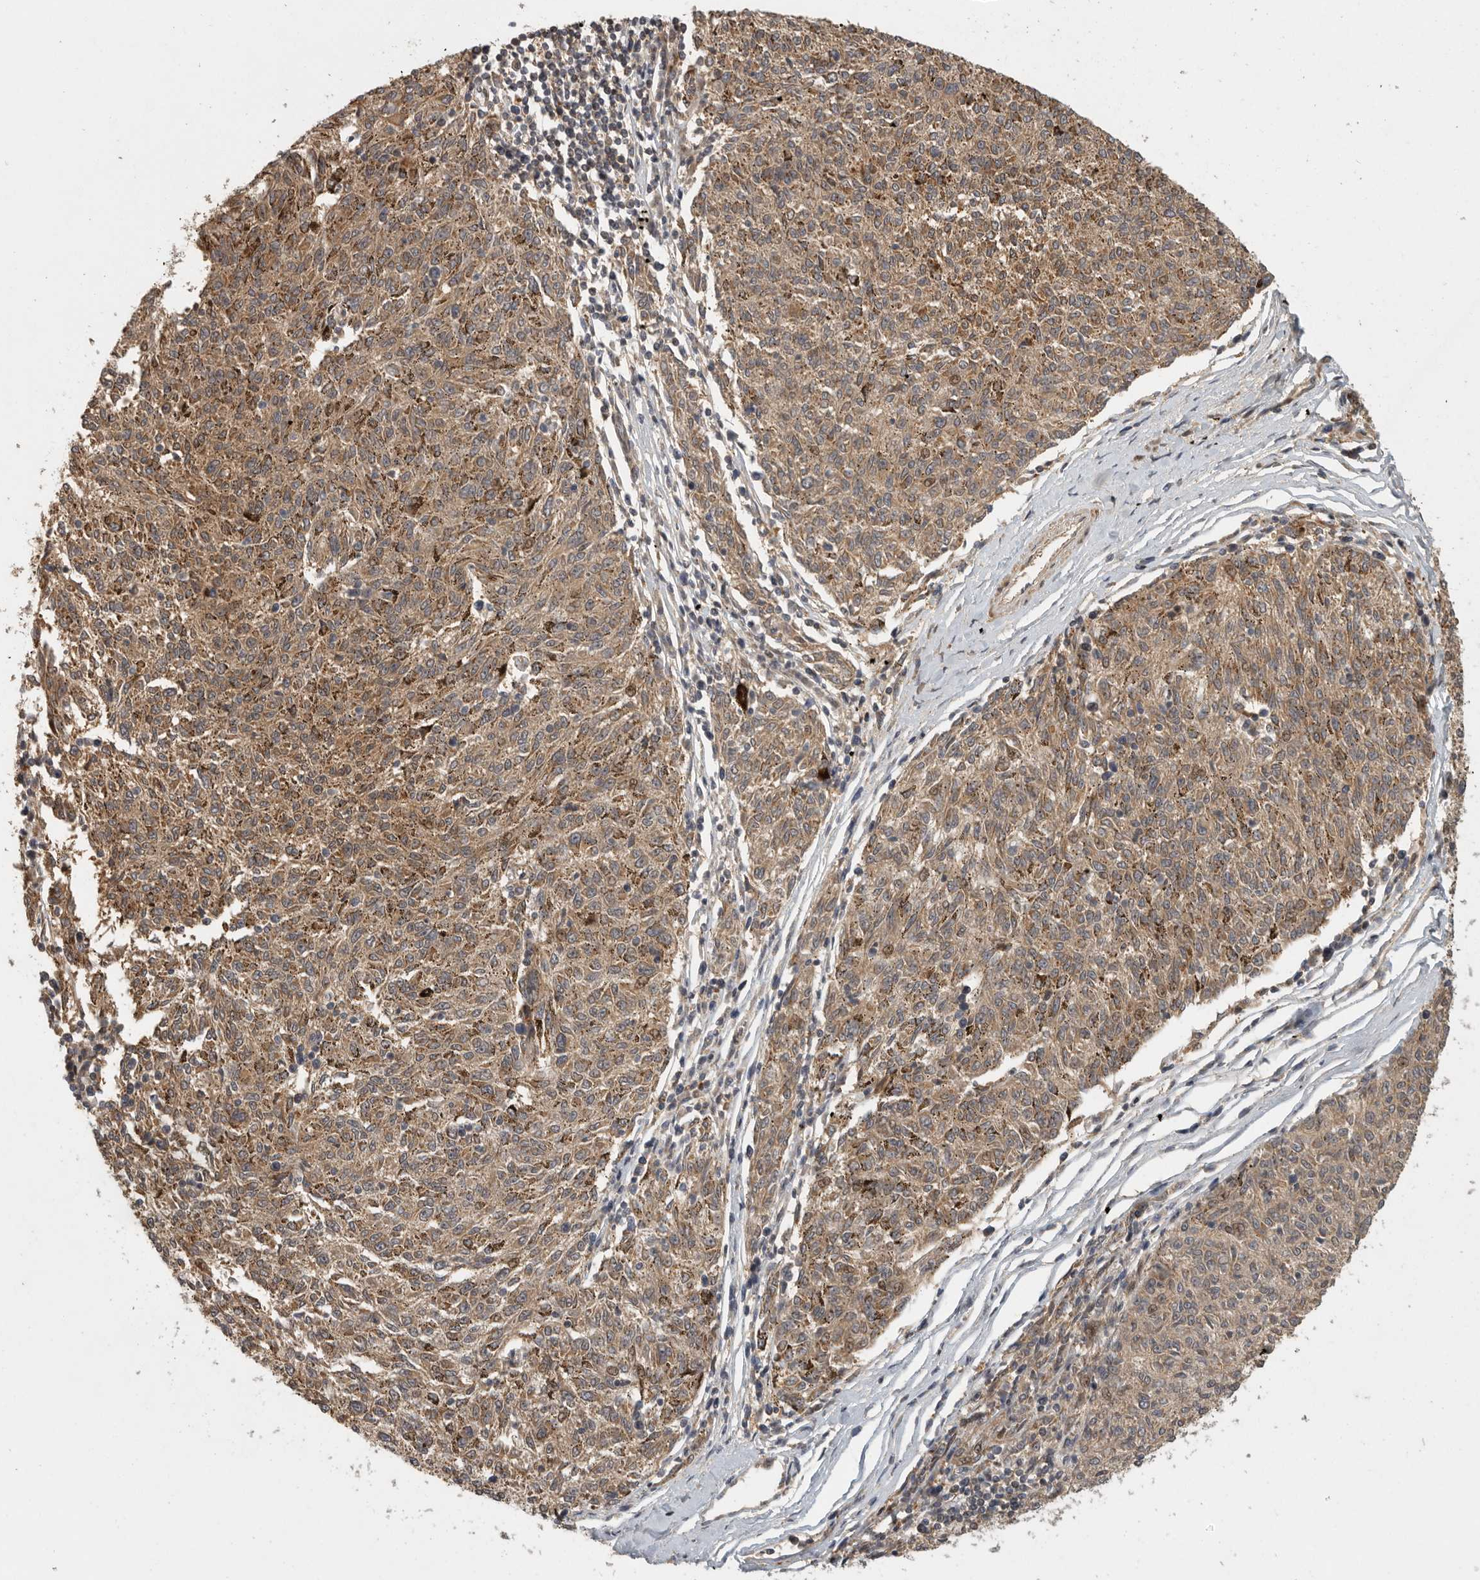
{"staining": {"intensity": "moderate", "quantity": ">75%", "location": "cytoplasmic/membranous,nuclear"}, "tissue": "melanoma", "cell_type": "Tumor cells", "image_type": "cancer", "snomed": [{"axis": "morphology", "description": "Malignant melanoma, NOS"}, {"axis": "topography", "description": "Skin"}], "caption": "Immunohistochemistry of human malignant melanoma displays medium levels of moderate cytoplasmic/membranous and nuclear staining in about >75% of tumor cells.", "gene": "SWT1", "patient": {"sex": "female", "age": 72}}